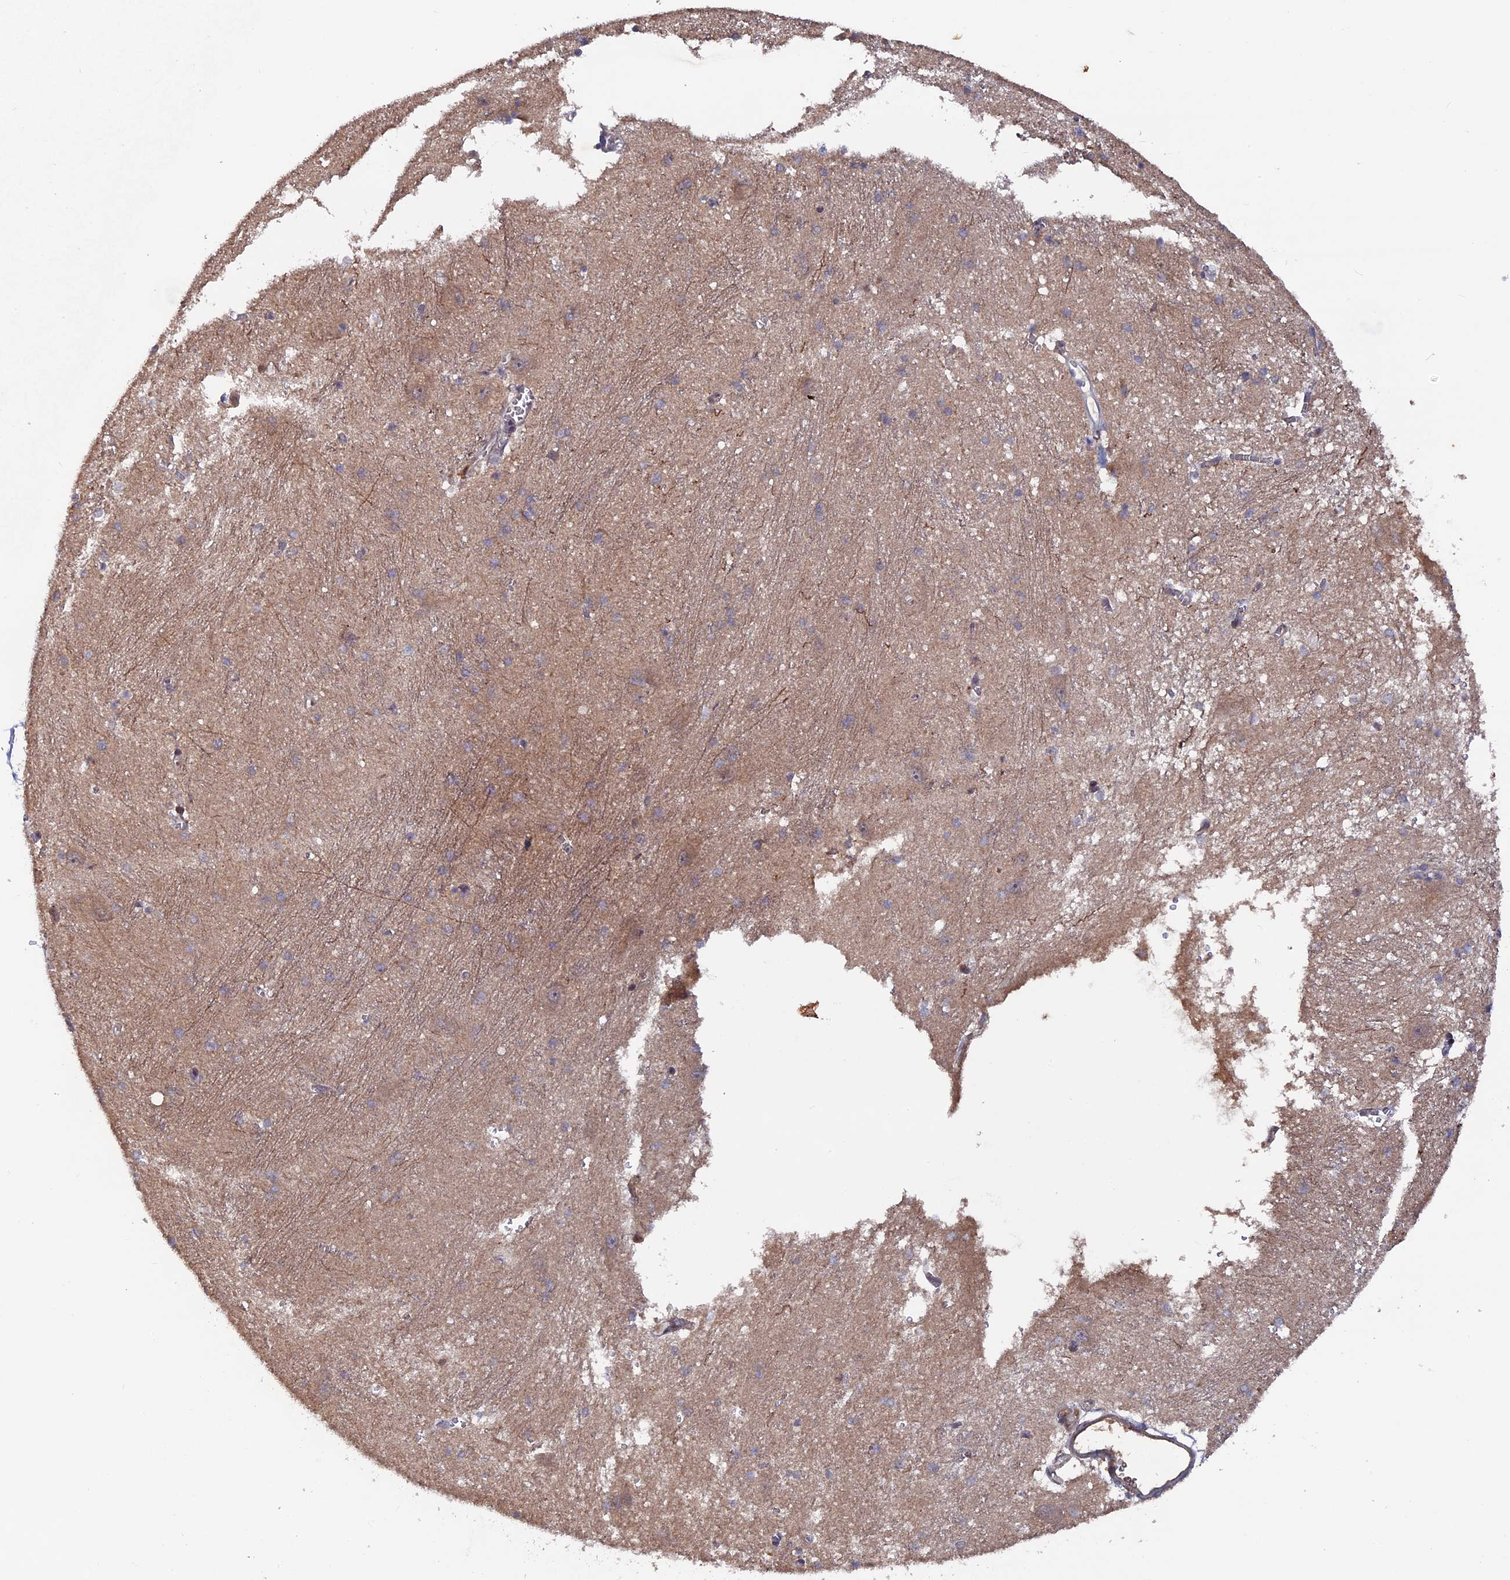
{"staining": {"intensity": "moderate", "quantity": "<25%", "location": "cytoplasmic/membranous"}, "tissue": "caudate", "cell_type": "Glial cells", "image_type": "normal", "snomed": [{"axis": "morphology", "description": "Normal tissue, NOS"}, {"axis": "topography", "description": "Lateral ventricle wall"}], "caption": "Immunohistochemical staining of unremarkable human caudate shows low levels of moderate cytoplasmic/membranous positivity in approximately <25% of glial cells.", "gene": "TMC5", "patient": {"sex": "male", "age": 37}}